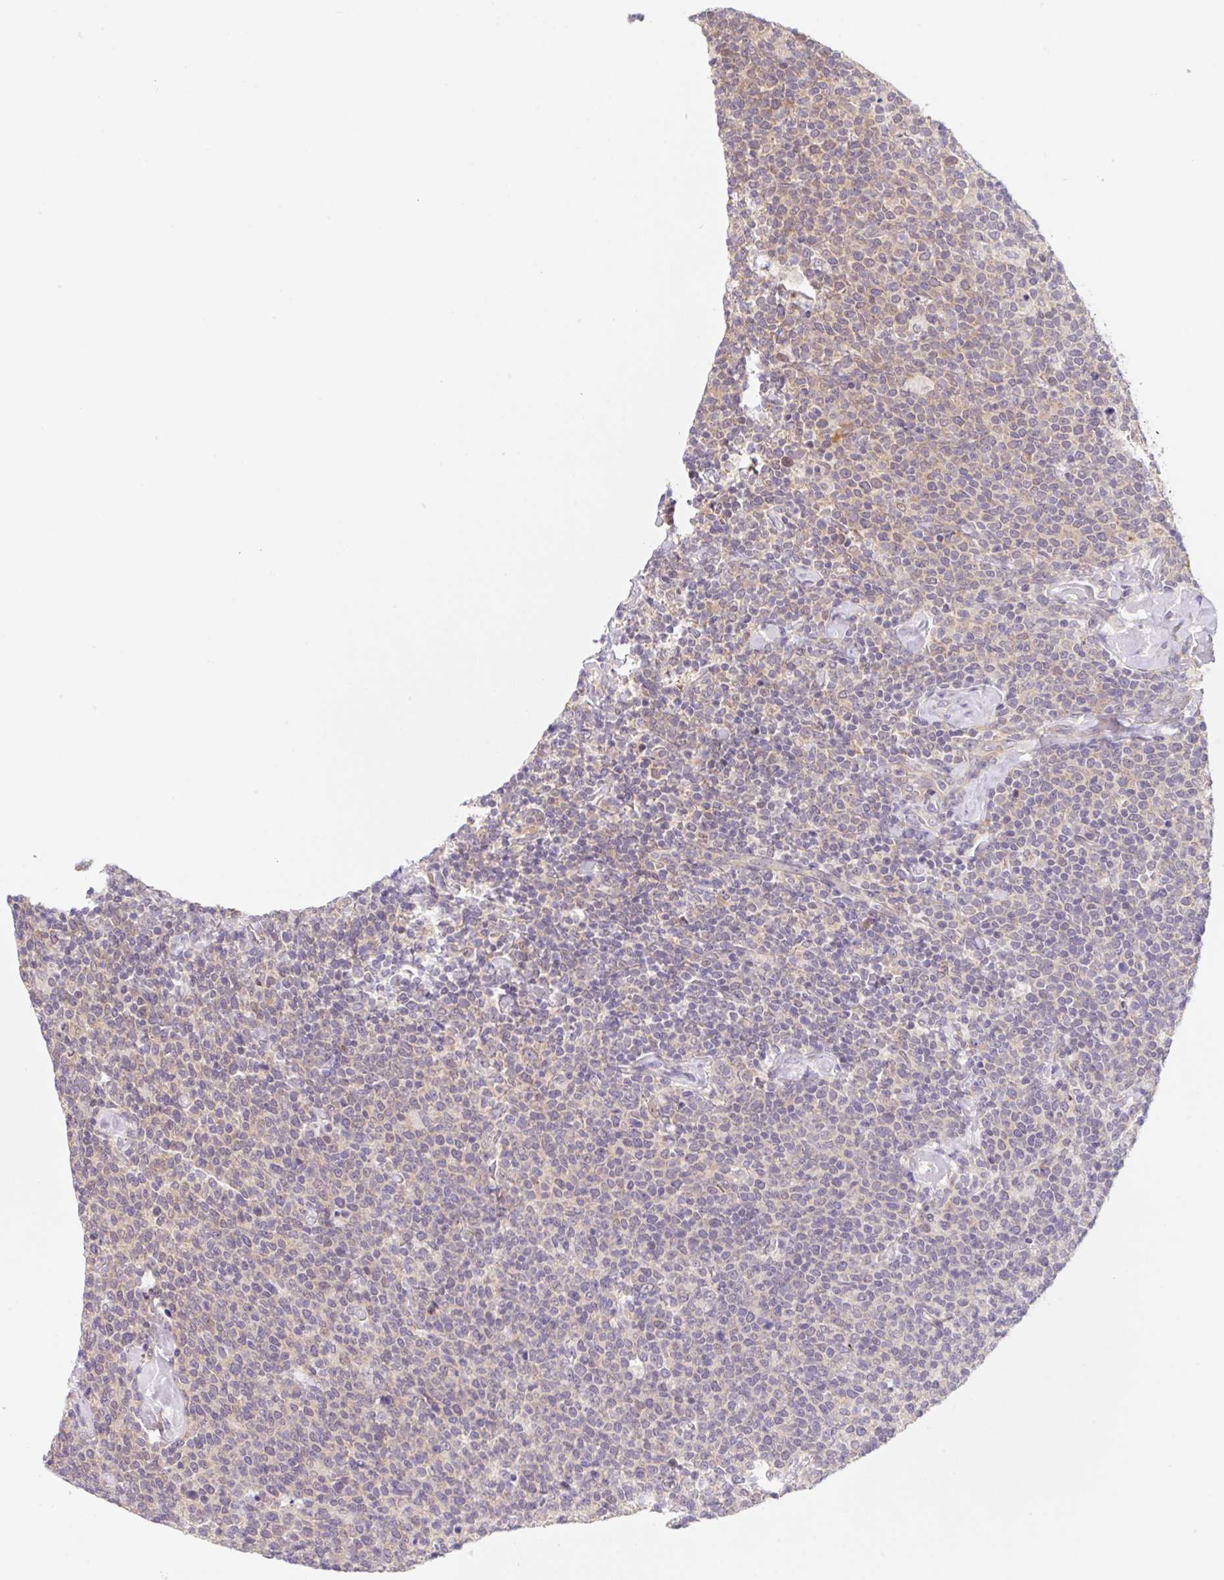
{"staining": {"intensity": "negative", "quantity": "none", "location": "none"}, "tissue": "lymphoma", "cell_type": "Tumor cells", "image_type": "cancer", "snomed": [{"axis": "morphology", "description": "Malignant lymphoma, non-Hodgkin's type, High grade"}, {"axis": "topography", "description": "Lymph node"}], "caption": "A micrograph of lymphoma stained for a protein reveals no brown staining in tumor cells. The staining was performed using DAB to visualize the protein expression in brown, while the nuclei were stained in blue with hematoxylin (Magnification: 20x).", "gene": "TBPL2", "patient": {"sex": "male", "age": 61}}